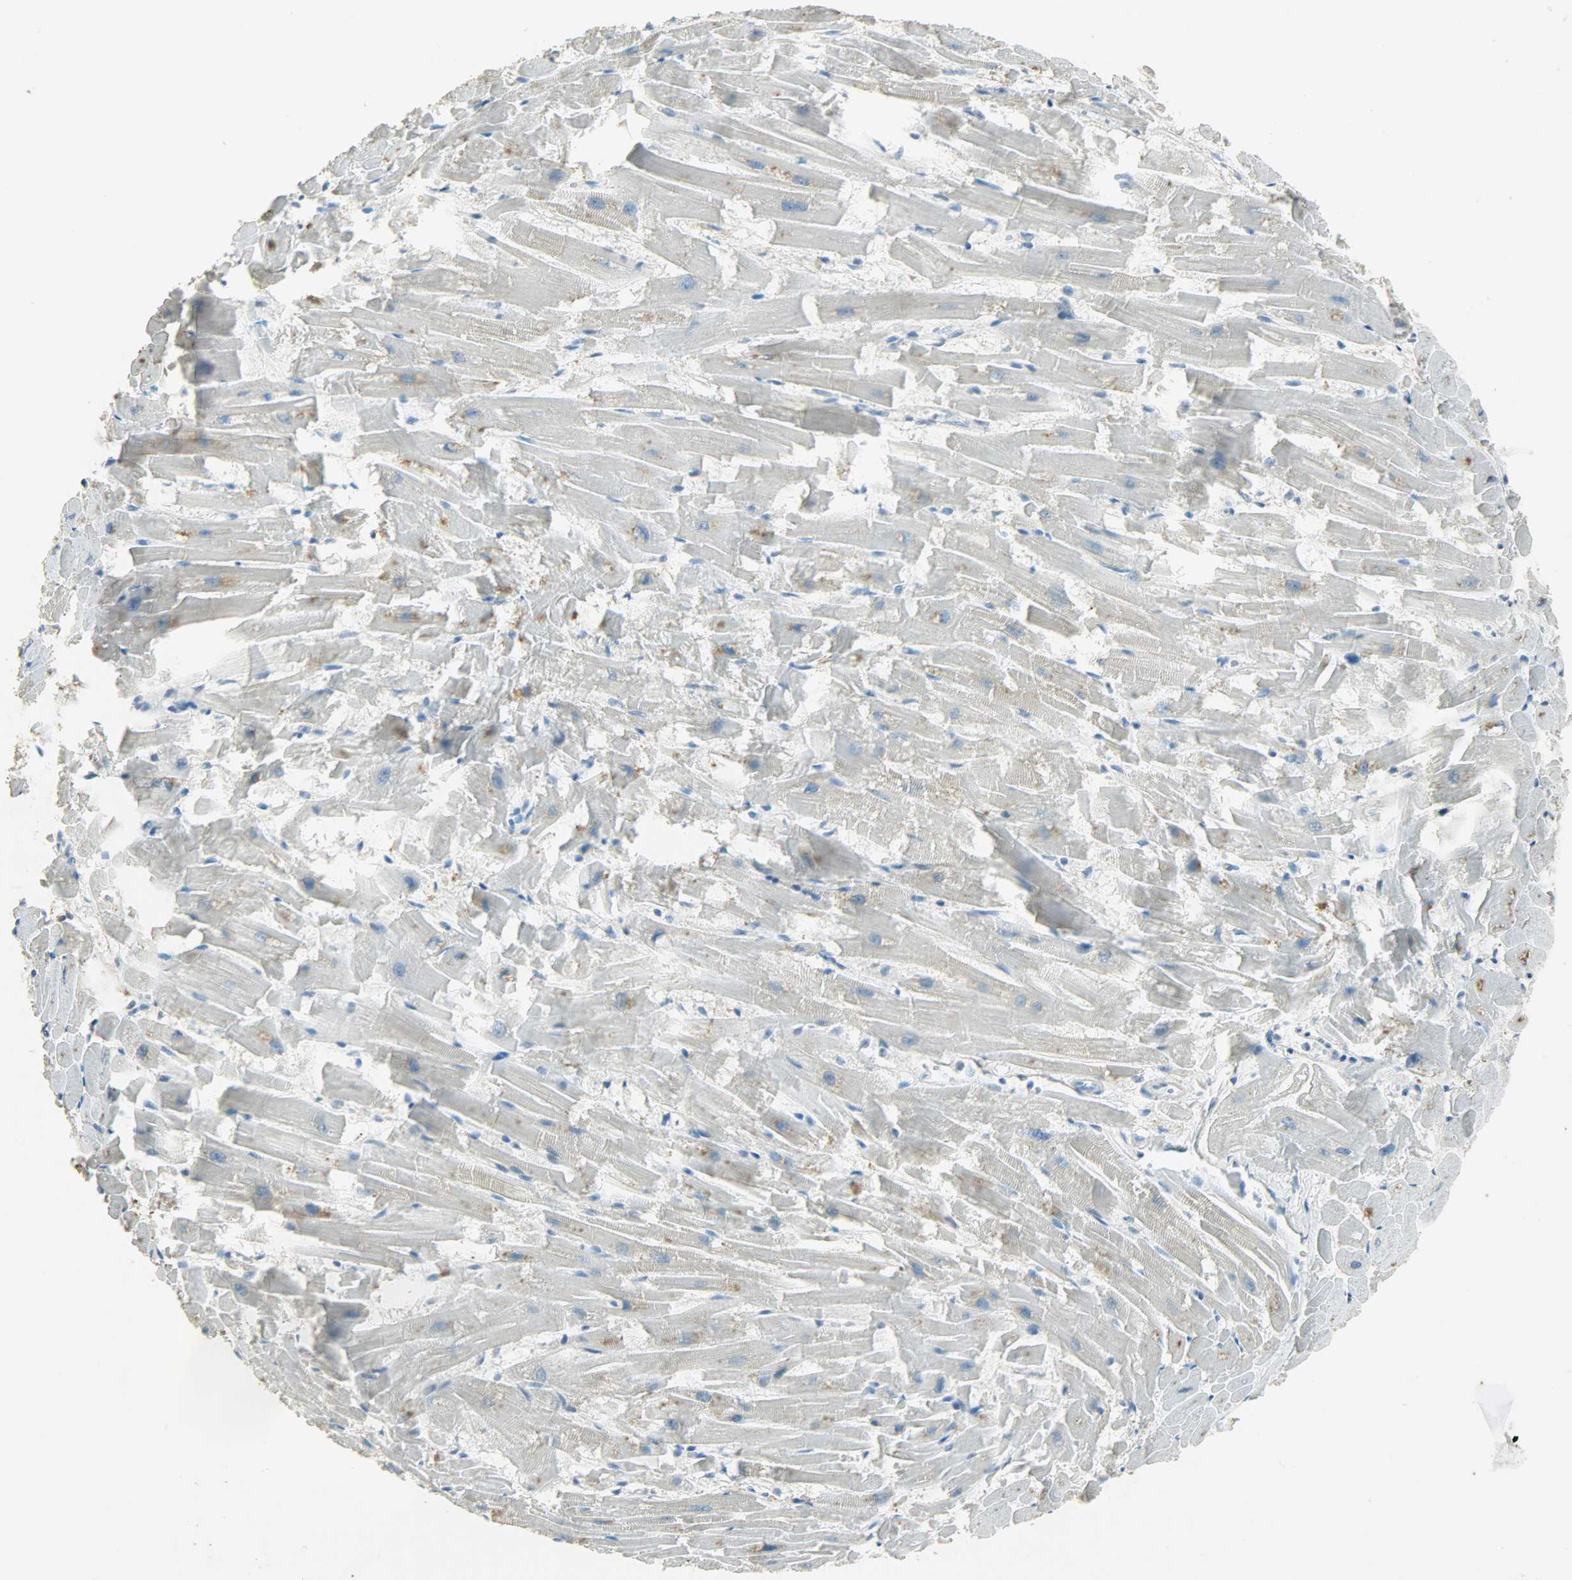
{"staining": {"intensity": "weak", "quantity": "<25%", "location": "cytoplasmic/membranous"}, "tissue": "heart muscle", "cell_type": "Cardiomyocytes", "image_type": "normal", "snomed": [{"axis": "morphology", "description": "Normal tissue, NOS"}, {"axis": "topography", "description": "Heart"}], "caption": "The immunohistochemistry (IHC) photomicrograph has no significant staining in cardiomyocytes of heart muscle. Brightfield microscopy of immunohistochemistry (IHC) stained with DAB (3,3'-diaminobenzidine) (brown) and hematoxylin (blue), captured at high magnification.", "gene": "TPX2", "patient": {"sex": "female", "age": 19}}